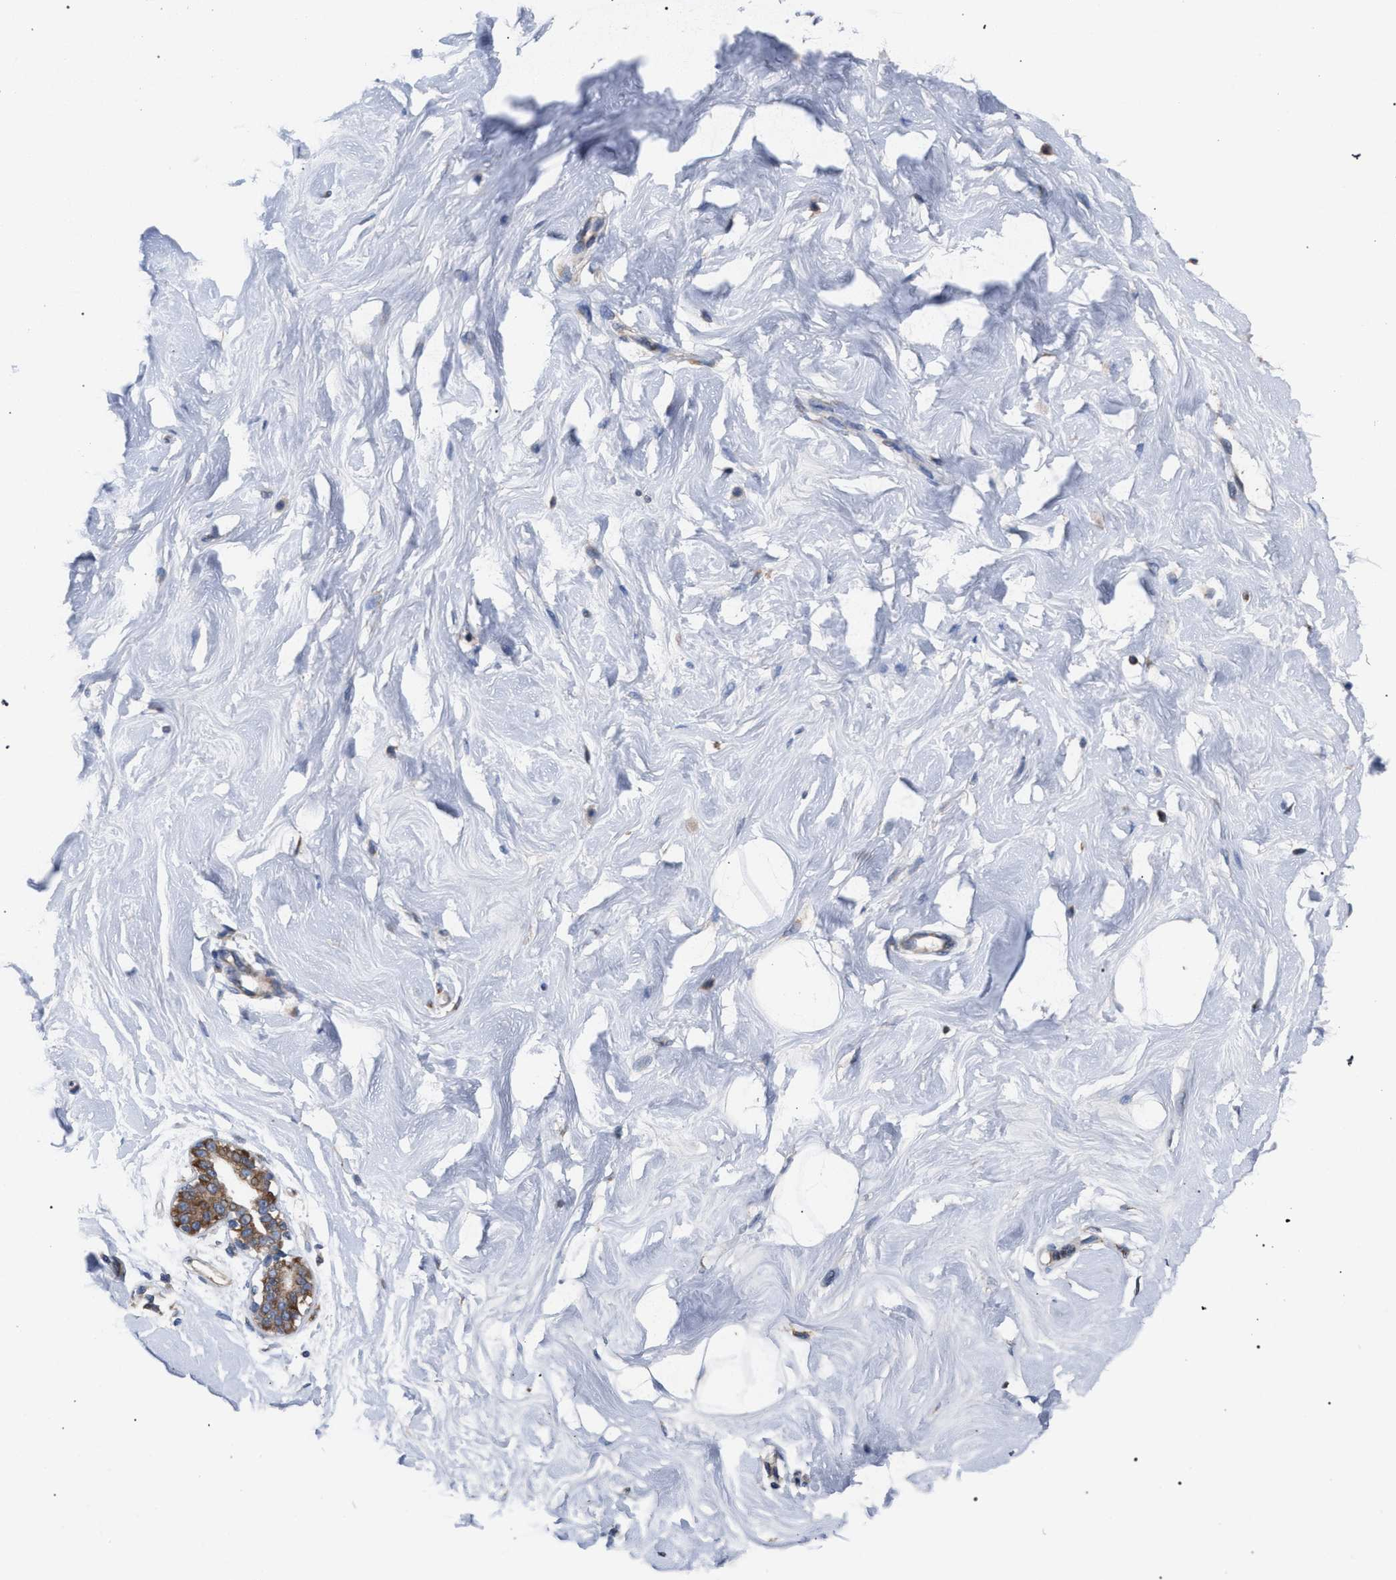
{"staining": {"intensity": "negative", "quantity": "none", "location": "none"}, "tissue": "breast", "cell_type": "Adipocytes", "image_type": "normal", "snomed": [{"axis": "morphology", "description": "Normal tissue, NOS"}, {"axis": "topography", "description": "Breast"}], "caption": "Immunohistochemistry (IHC) of benign breast shows no positivity in adipocytes.", "gene": "CDR2L", "patient": {"sex": "female", "age": 23}}